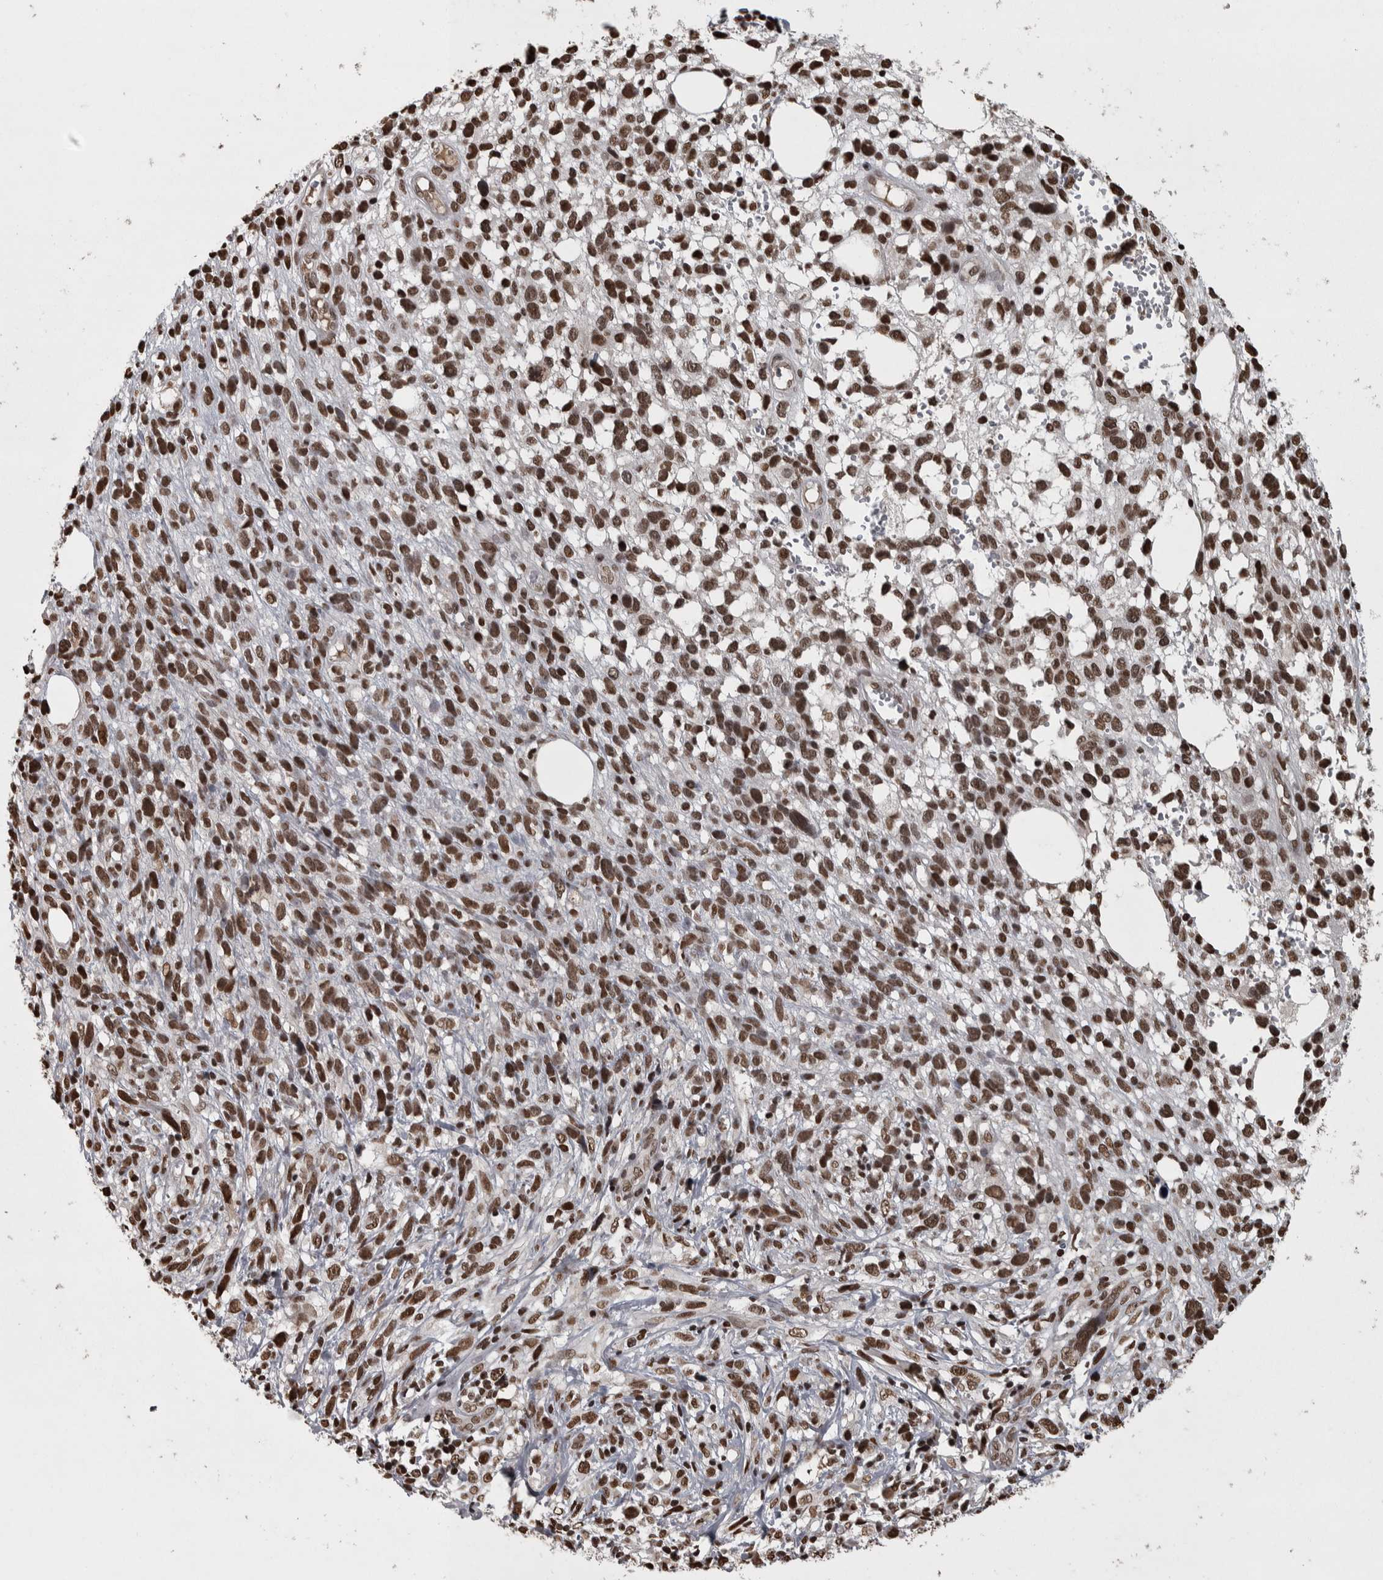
{"staining": {"intensity": "strong", "quantity": ">75%", "location": "nuclear"}, "tissue": "melanoma", "cell_type": "Tumor cells", "image_type": "cancer", "snomed": [{"axis": "morphology", "description": "Malignant melanoma, NOS"}, {"axis": "topography", "description": "Skin"}], "caption": "Human melanoma stained with a brown dye reveals strong nuclear positive staining in about >75% of tumor cells.", "gene": "ZFHX4", "patient": {"sex": "female", "age": 55}}